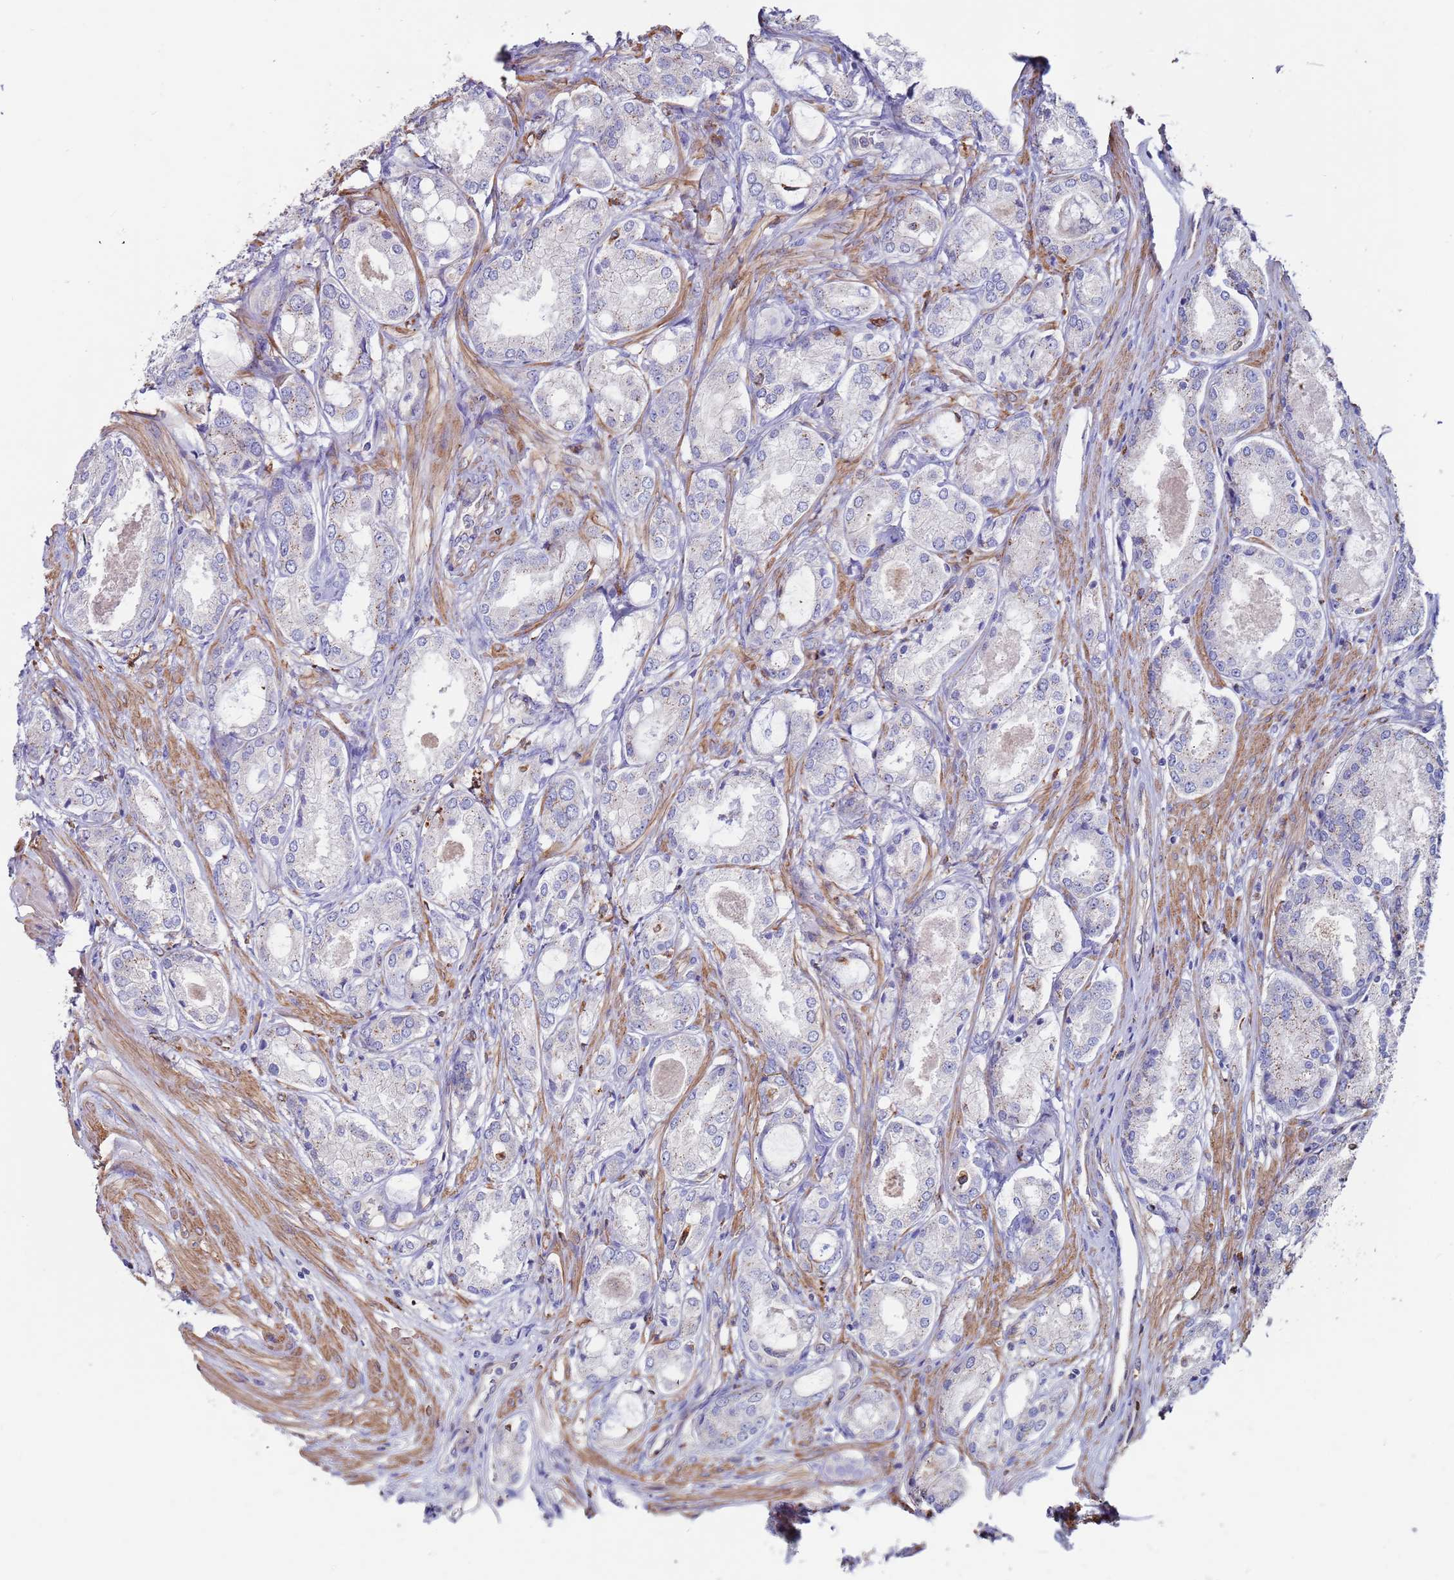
{"staining": {"intensity": "weak", "quantity": "<25%", "location": "cytoplasmic/membranous"}, "tissue": "prostate cancer", "cell_type": "Tumor cells", "image_type": "cancer", "snomed": [{"axis": "morphology", "description": "Adenocarcinoma, Low grade"}, {"axis": "topography", "description": "Prostate"}], "caption": "This is an IHC micrograph of human prostate adenocarcinoma (low-grade). There is no expression in tumor cells.", "gene": "GREB1L", "patient": {"sex": "male", "age": 68}}